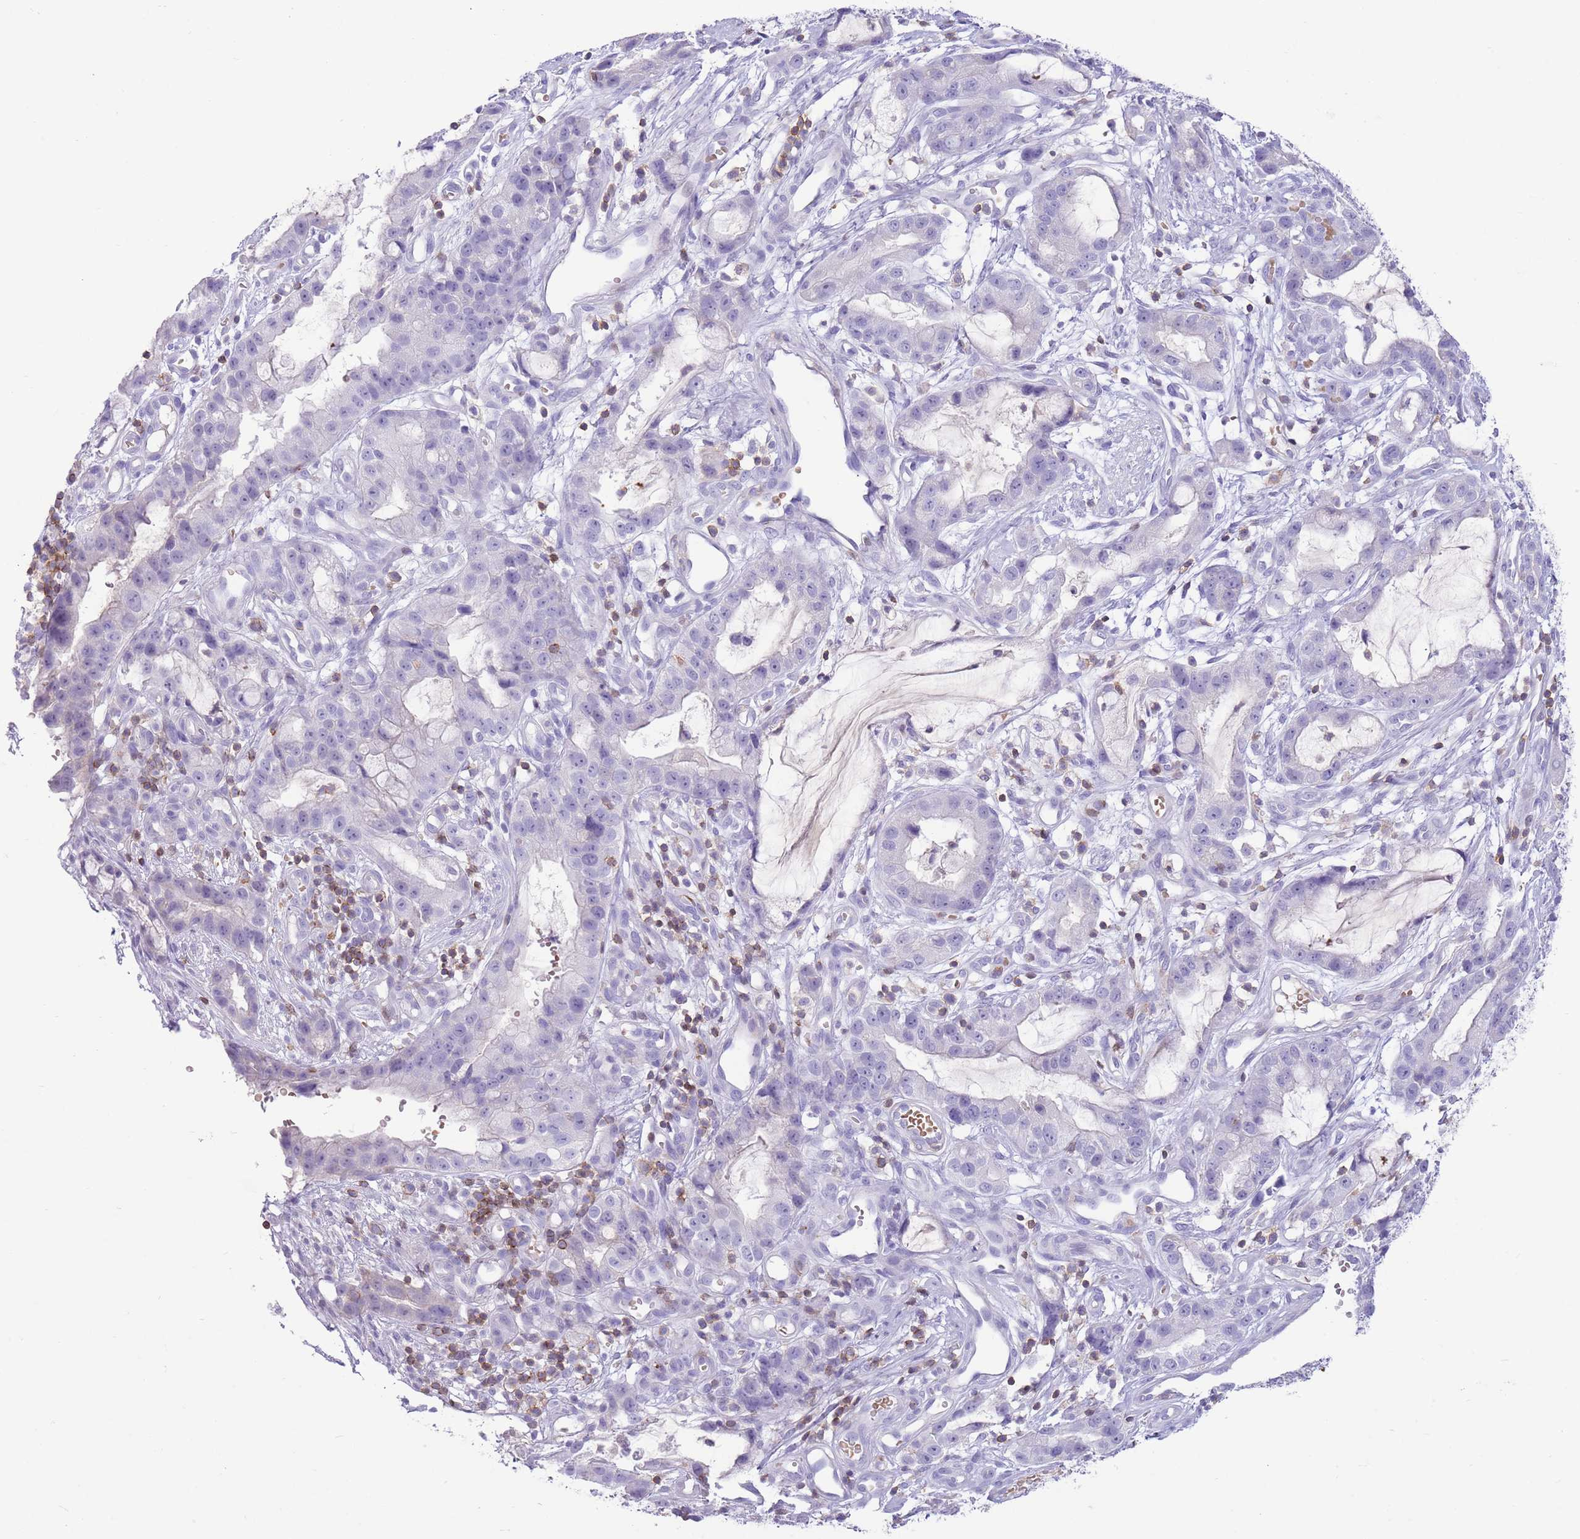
{"staining": {"intensity": "negative", "quantity": "none", "location": "none"}, "tissue": "stomach cancer", "cell_type": "Tumor cells", "image_type": "cancer", "snomed": [{"axis": "morphology", "description": "Adenocarcinoma, NOS"}, {"axis": "topography", "description": "Stomach"}], "caption": "Histopathology image shows no protein positivity in tumor cells of stomach adenocarcinoma tissue. (DAB immunohistochemistry (IHC) visualized using brightfield microscopy, high magnification).", "gene": "OR4Q3", "patient": {"sex": "male", "age": 55}}